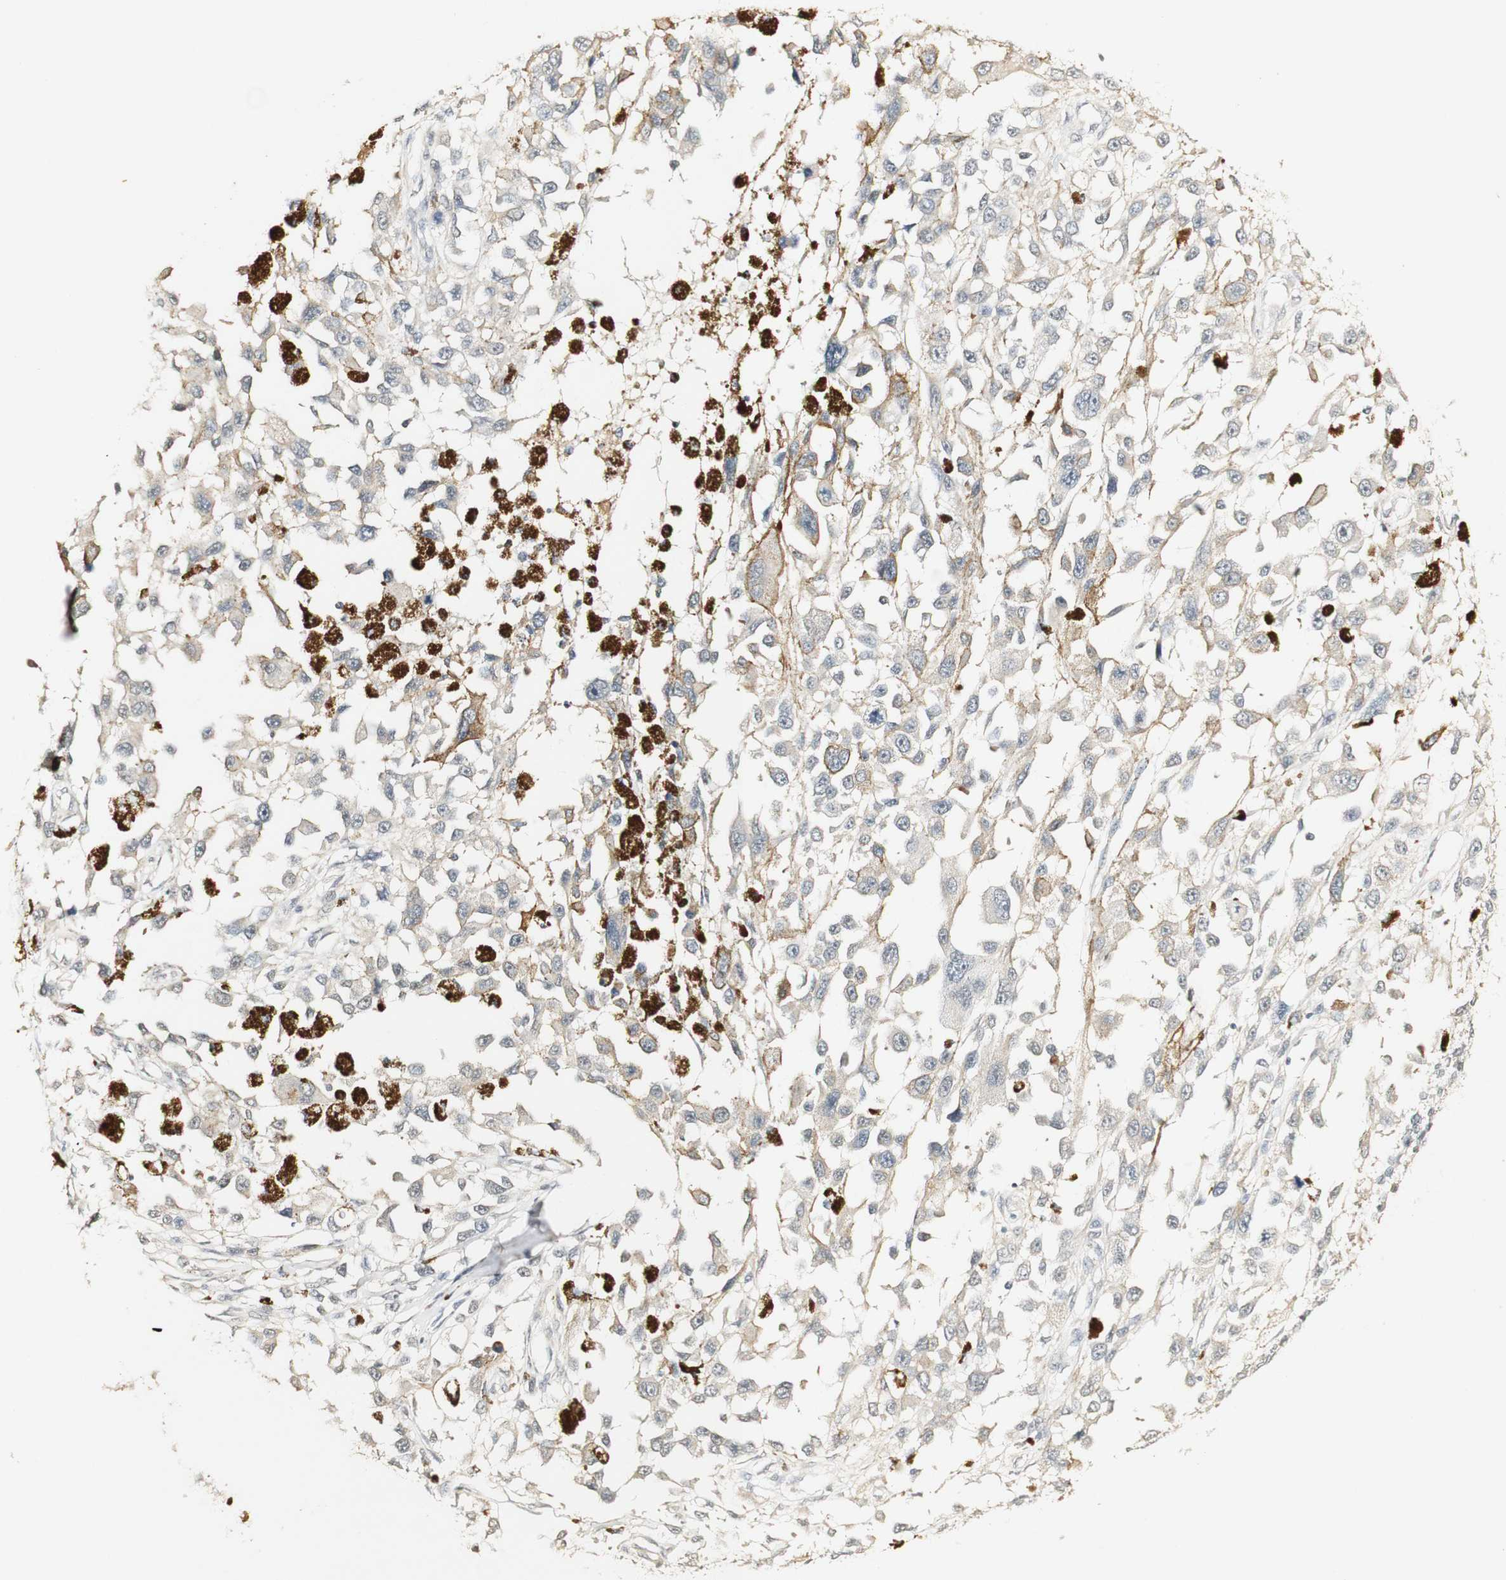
{"staining": {"intensity": "weak", "quantity": "<25%", "location": "cytoplasmic/membranous"}, "tissue": "melanoma", "cell_type": "Tumor cells", "image_type": "cancer", "snomed": [{"axis": "morphology", "description": "Malignant melanoma, Metastatic site"}, {"axis": "topography", "description": "Lymph node"}], "caption": "Immunohistochemistry (IHC) of malignant melanoma (metastatic site) reveals no staining in tumor cells.", "gene": "SYT7", "patient": {"sex": "male", "age": 59}}